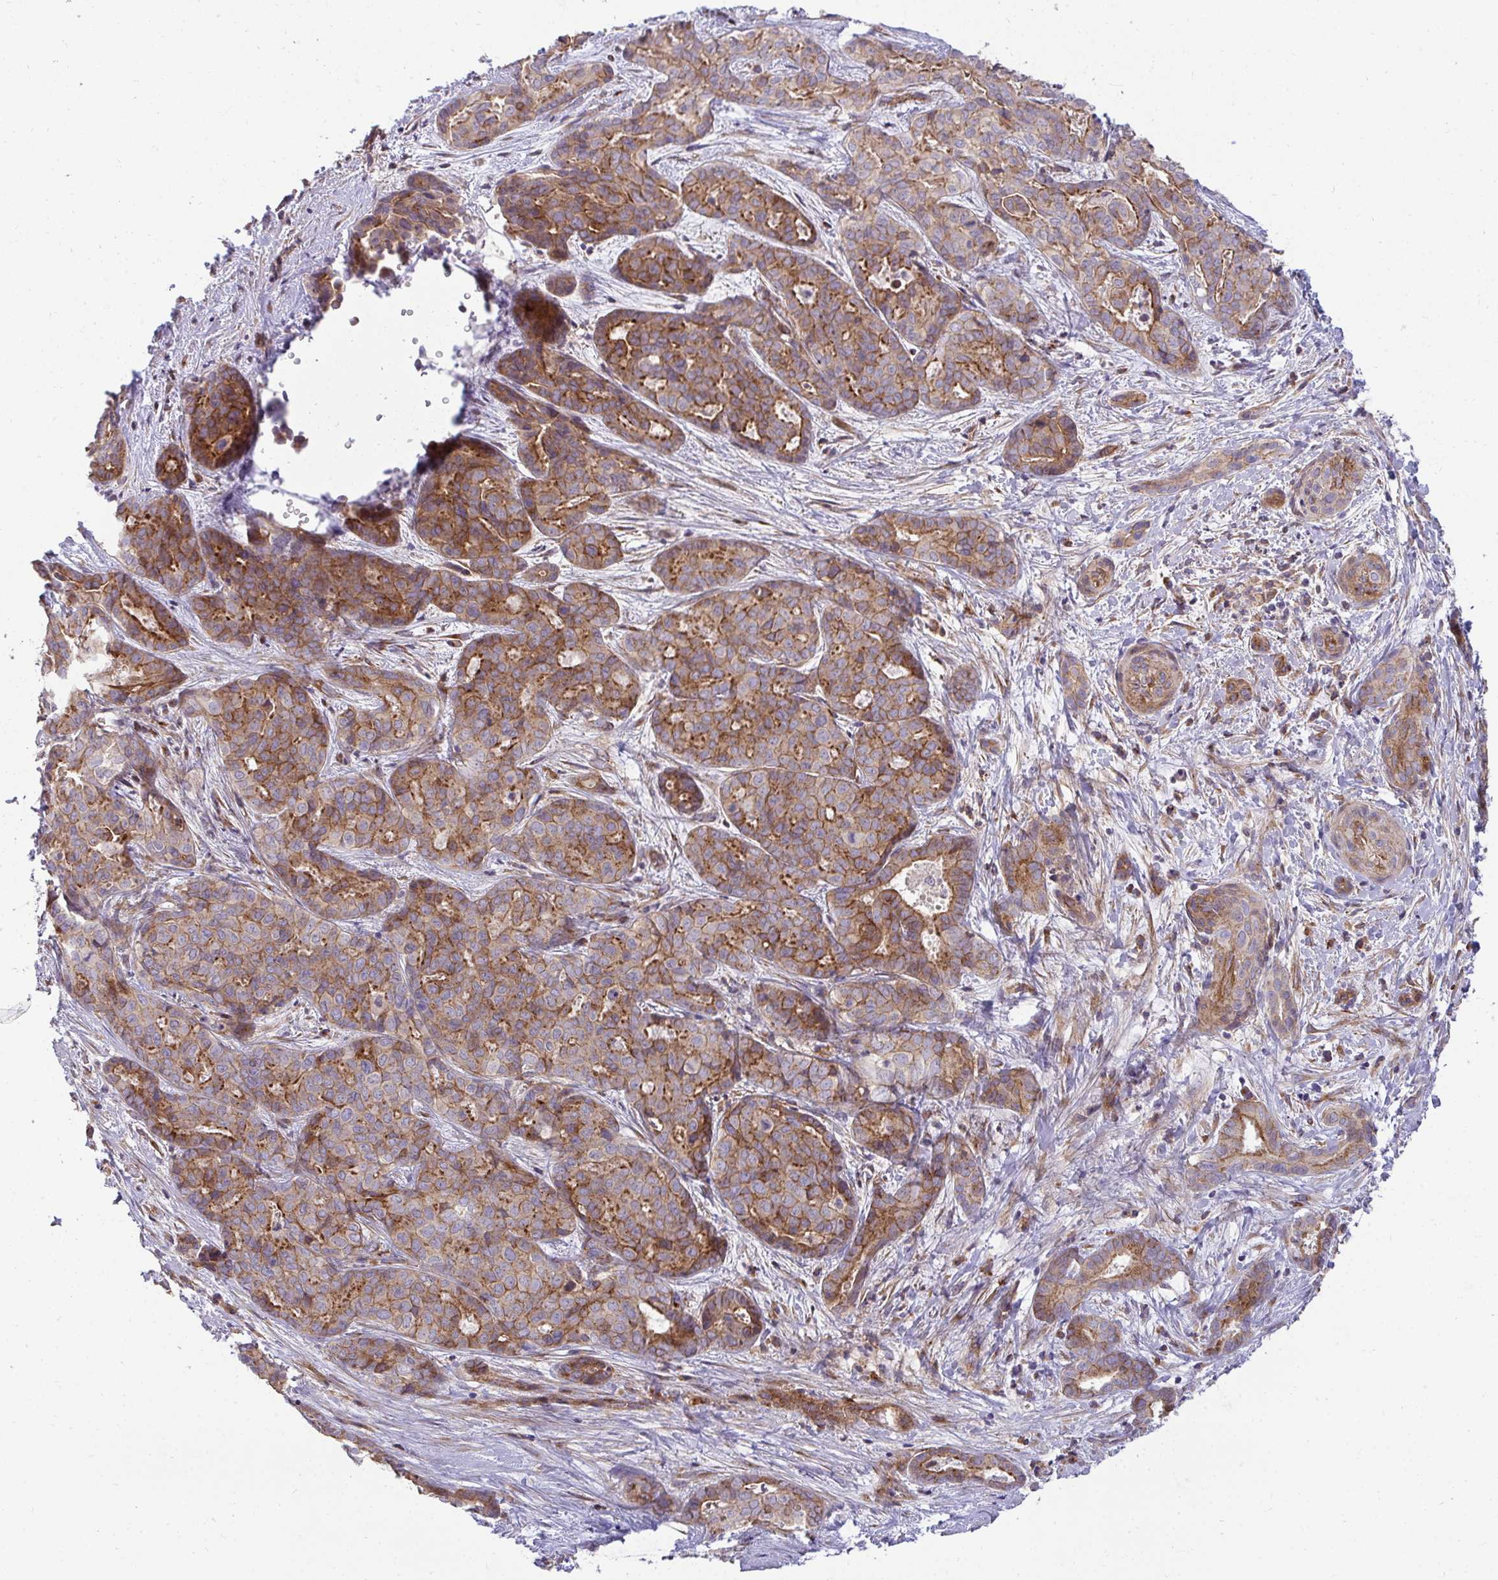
{"staining": {"intensity": "moderate", "quantity": ">75%", "location": "cytoplasmic/membranous"}, "tissue": "liver cancer", "cell_type": "Tumor cells", "image_type": "cancer", "snomed": [{"axis": "morphology", "description": "Cholangiocarcinoma"}, {"axis": "topography", "description": "Liver"}], "caption": "Immunohistochemistry (DAB) staining of liver cholangiocarcinoma exhibits moderate cytoplasmic/membranous protein positivity in about >75% of tumor cells. (DAB = brown stain, brightfield microscopy at high magnification).", "gene": "SH2D1B", "patient": {"sex": "female", "age": 64}}